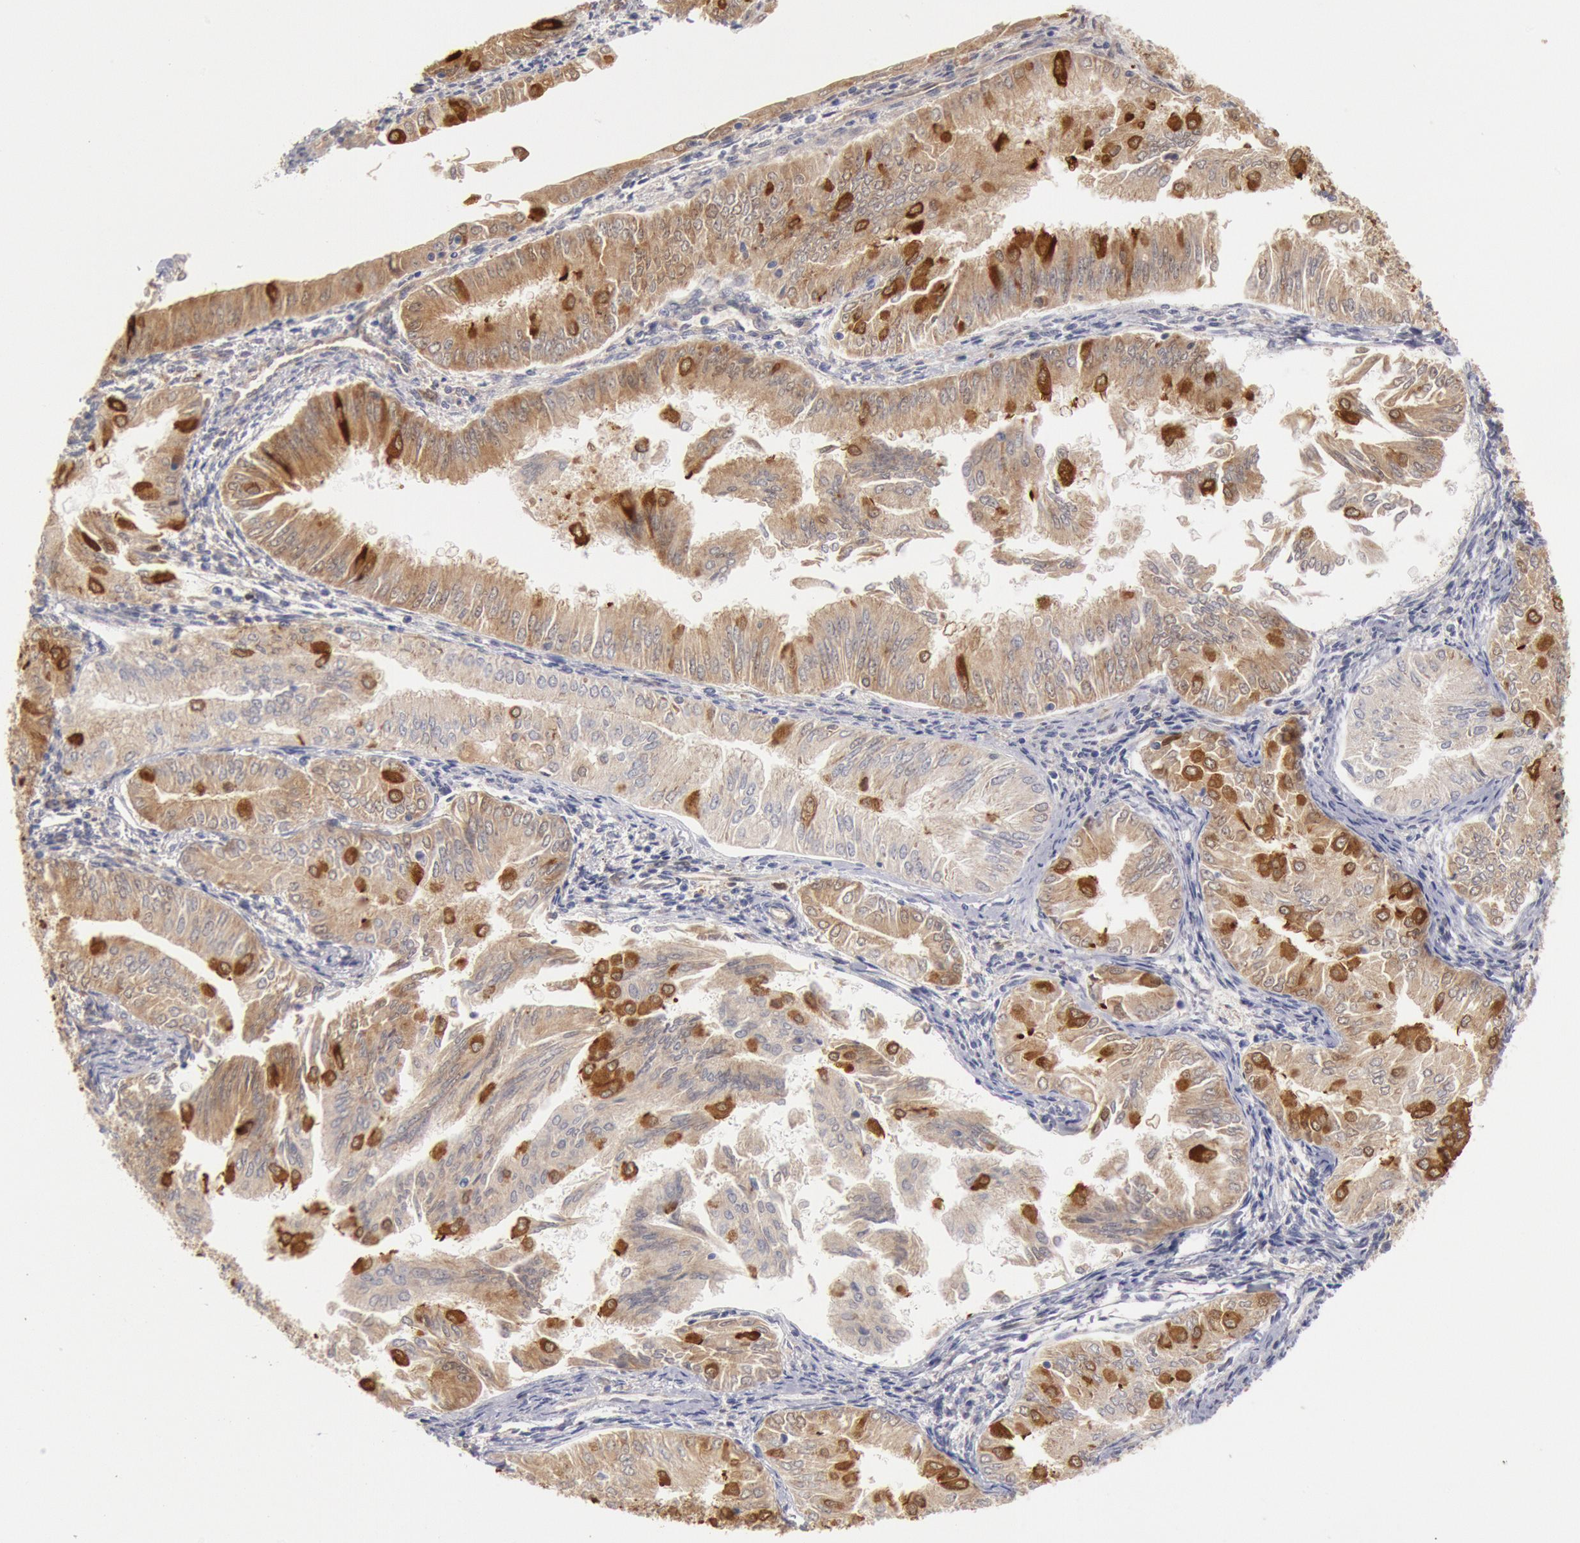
{"staining": {"intensity": "moderate", "quantity": "<25%", "location": "cytoplasmic/membranous"}, "tissue": "endometrial cancer", "cell_type": "Tumor cells", "image_type": "cancer", "snomed": [{"axis": "morphology", "description": "Adenocarcinoma, NOS"}, {"axis": "topography", "description": "Endometrium"}], "caption": "Endometrial cancer (adenocarcinoma) was stained to show a protein in brown. There is low levels of moderate cytoplasmic/membranous expression in approximately <25% of tumor cells. (Brightfield microscopy of DAB IHC at high magnification).", "gene": "DNAJA1", "patient": {"sex": "female", "age": 53}}